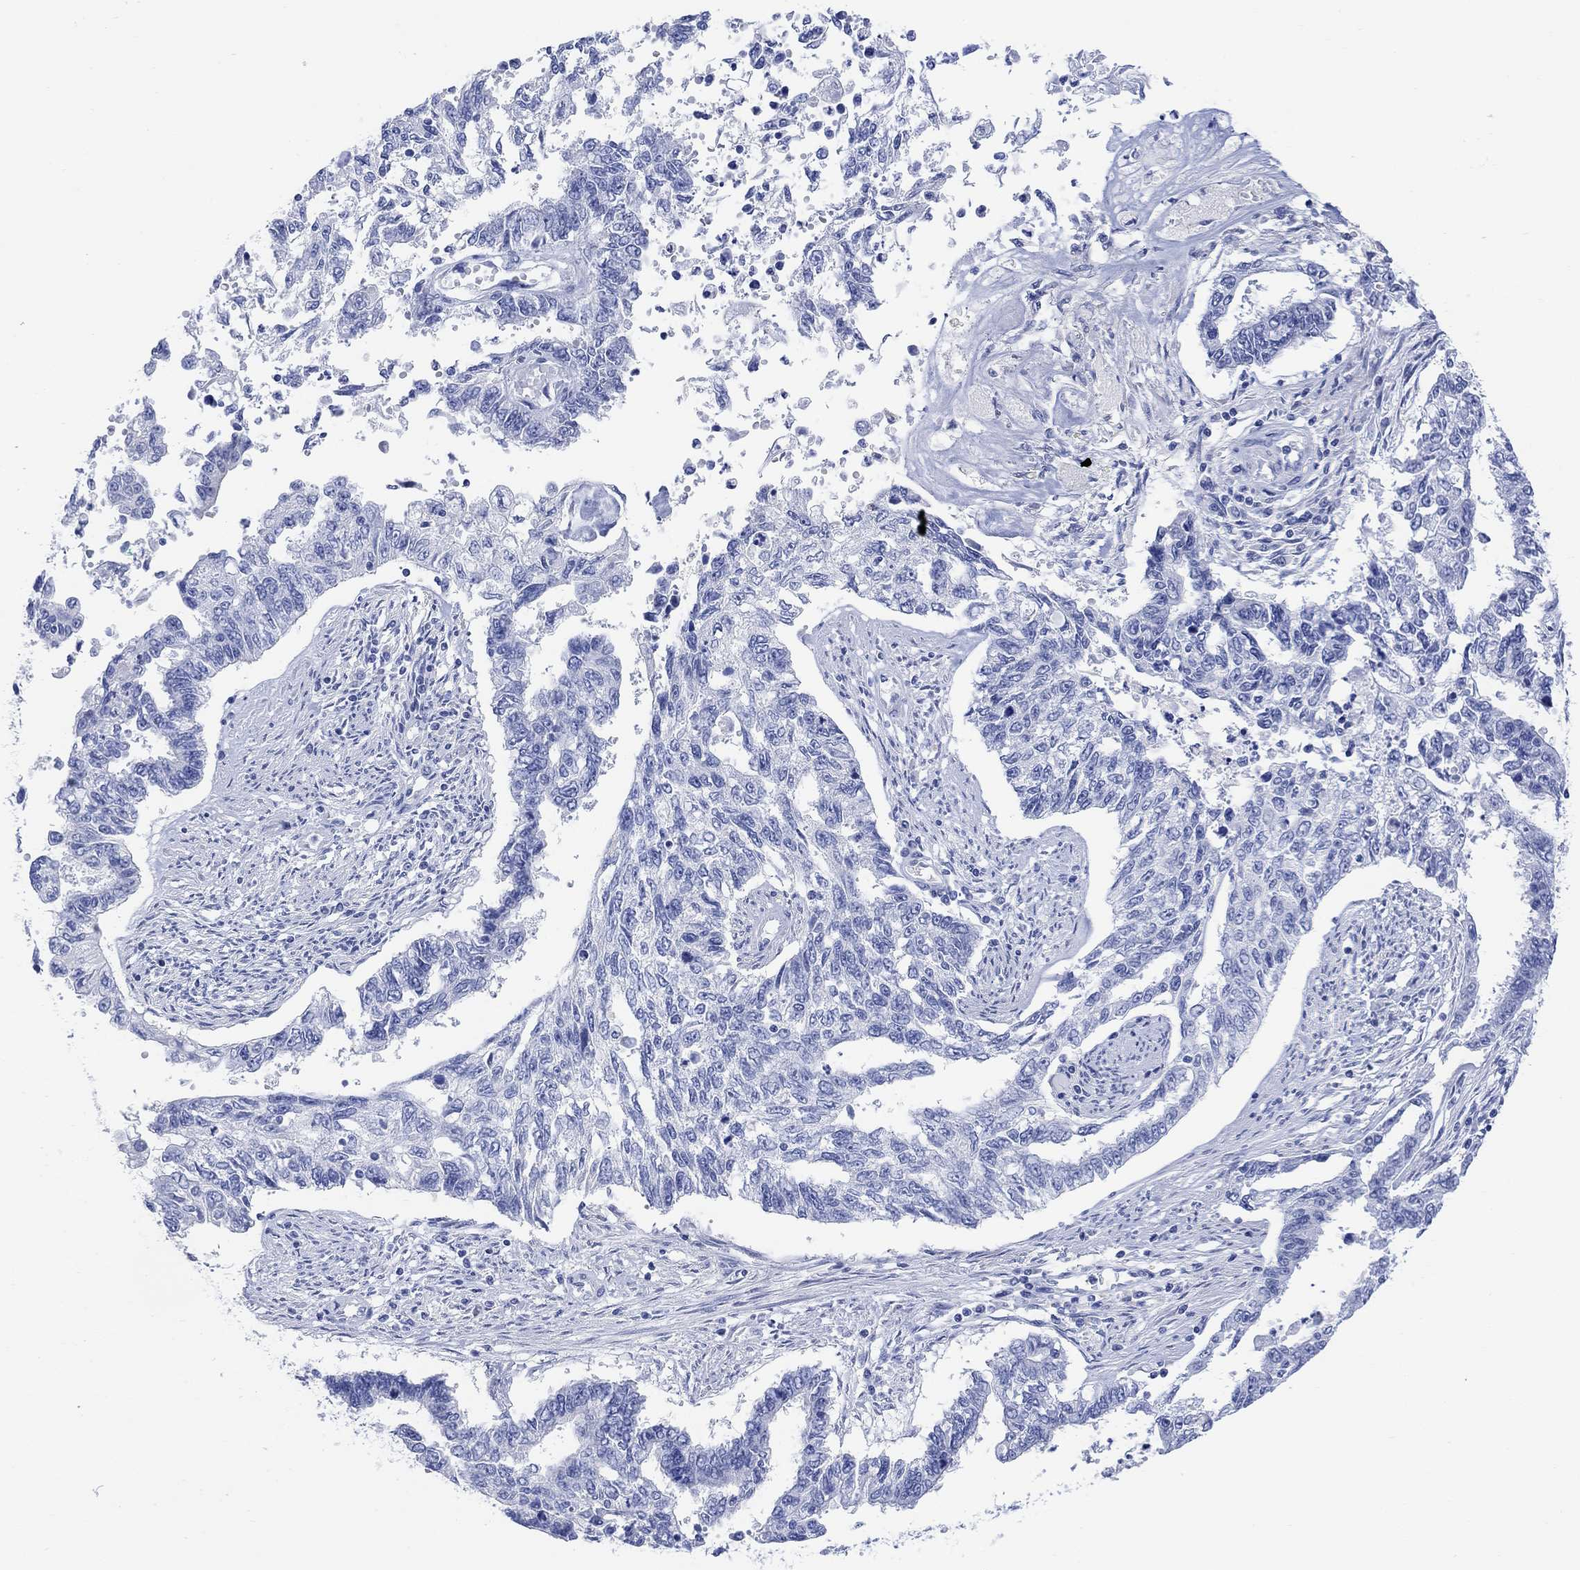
{"staining": {"intensity": "negative", "quantity": "none", "location": "none"}, "tissue": "endometrial cancer", "cell_type": "Tumor cells", "image_type": "cancer", "snomed": [{"axis": "morphology", "description": "Adenocarcinoma, NOS"}, {"axis": "topography", "description": "Uterus"}], "caption": "A high-resolution photomicrograph shows IHC staining of endometrial adenocarcinoma, which shows no significant positivity in tumor cells.", "gene": "GNG13", "patient": {"sex": "female", "age": 59}}